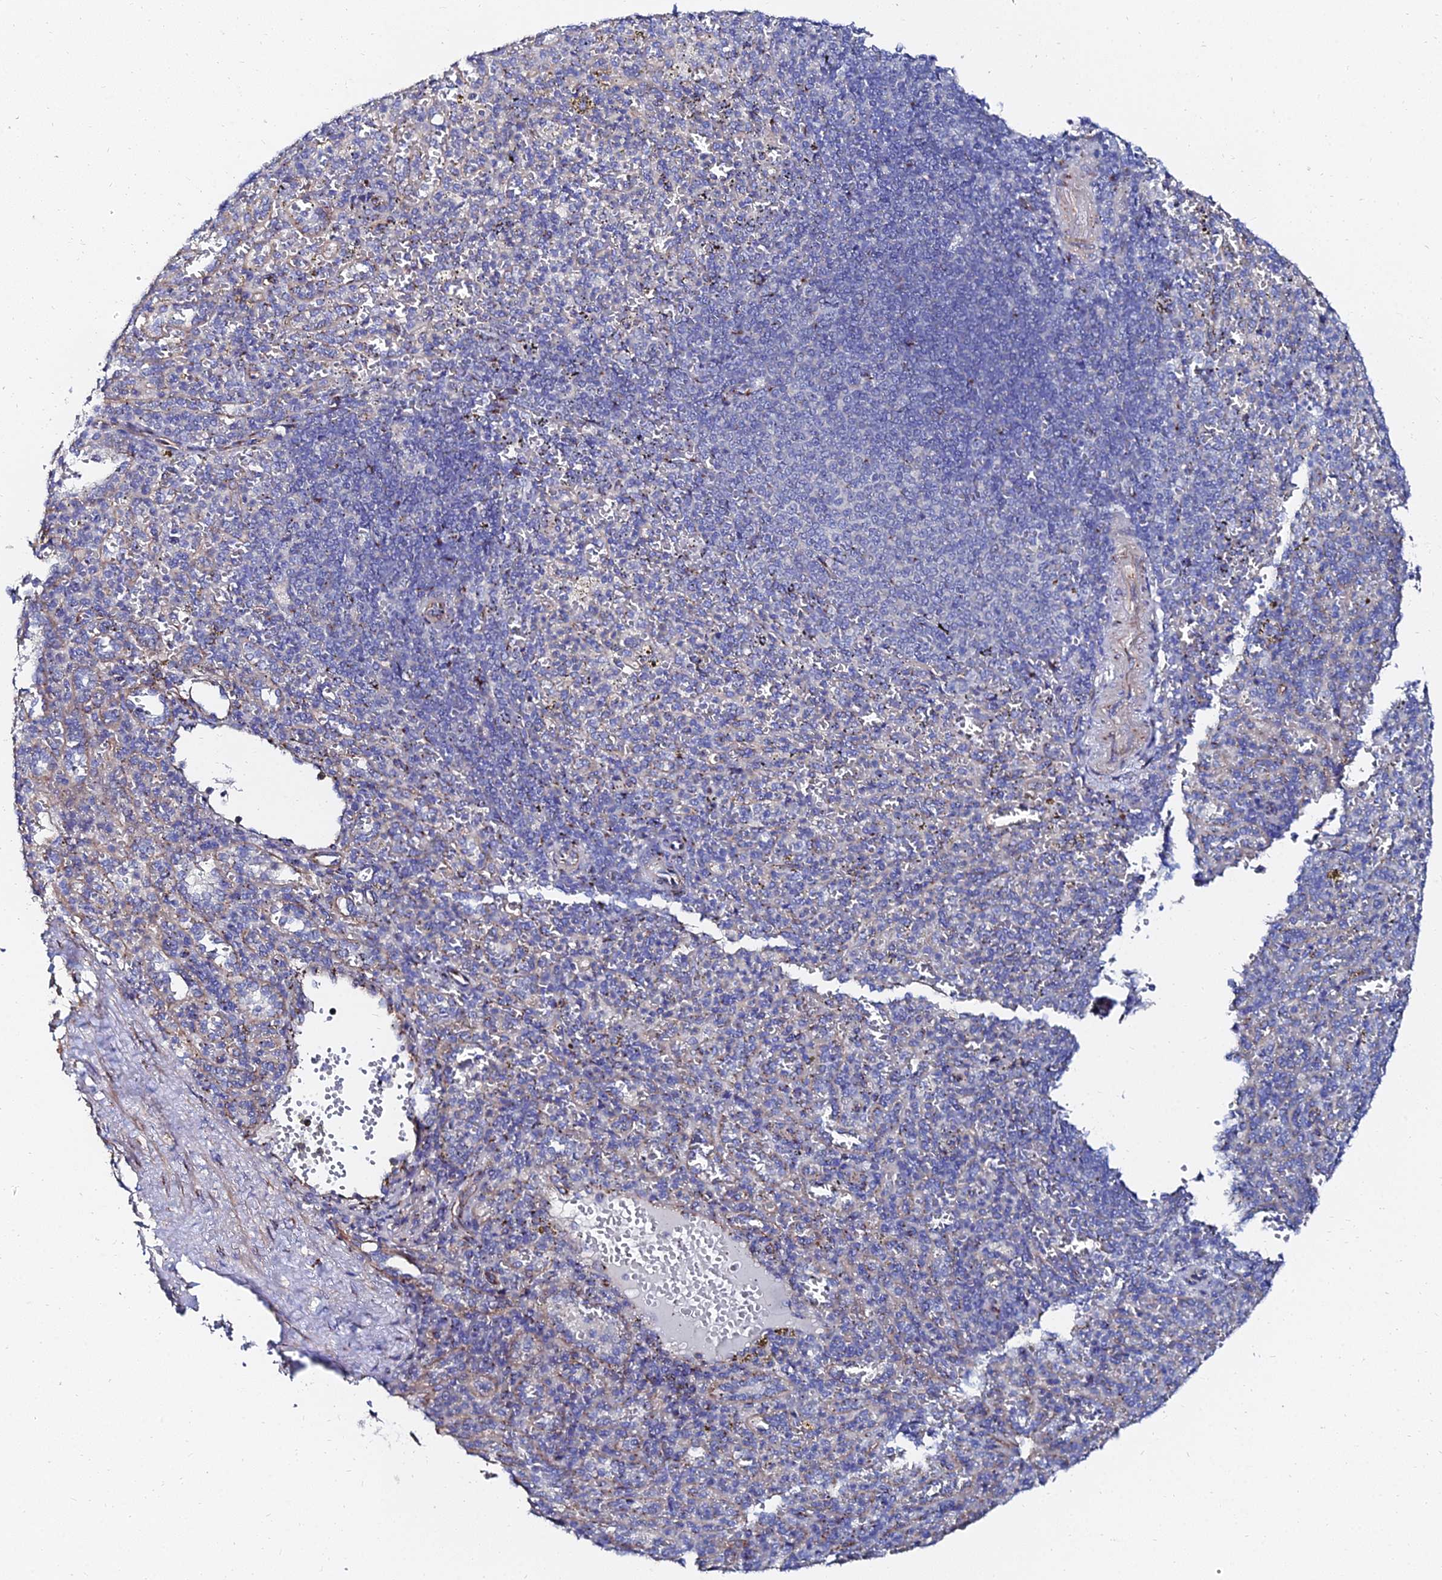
{"staining": {"intensity": "negative", "quantity": "none", "location": "none"}, "tissue": "spleen", "cell_type": "Cells in red pulp", "image_type": "normal", "snomed": [{"axis": "morphology", "description": "Normal tissue, NOS"}, {"axis": "topography", "description": "Spleen"}], "caption": "Spleen stained for a protein using immunohistochemistry displays no staining cells in red pulp.", "gene": "BORCS8", "patient": {"sex": "female", "age": 21}}